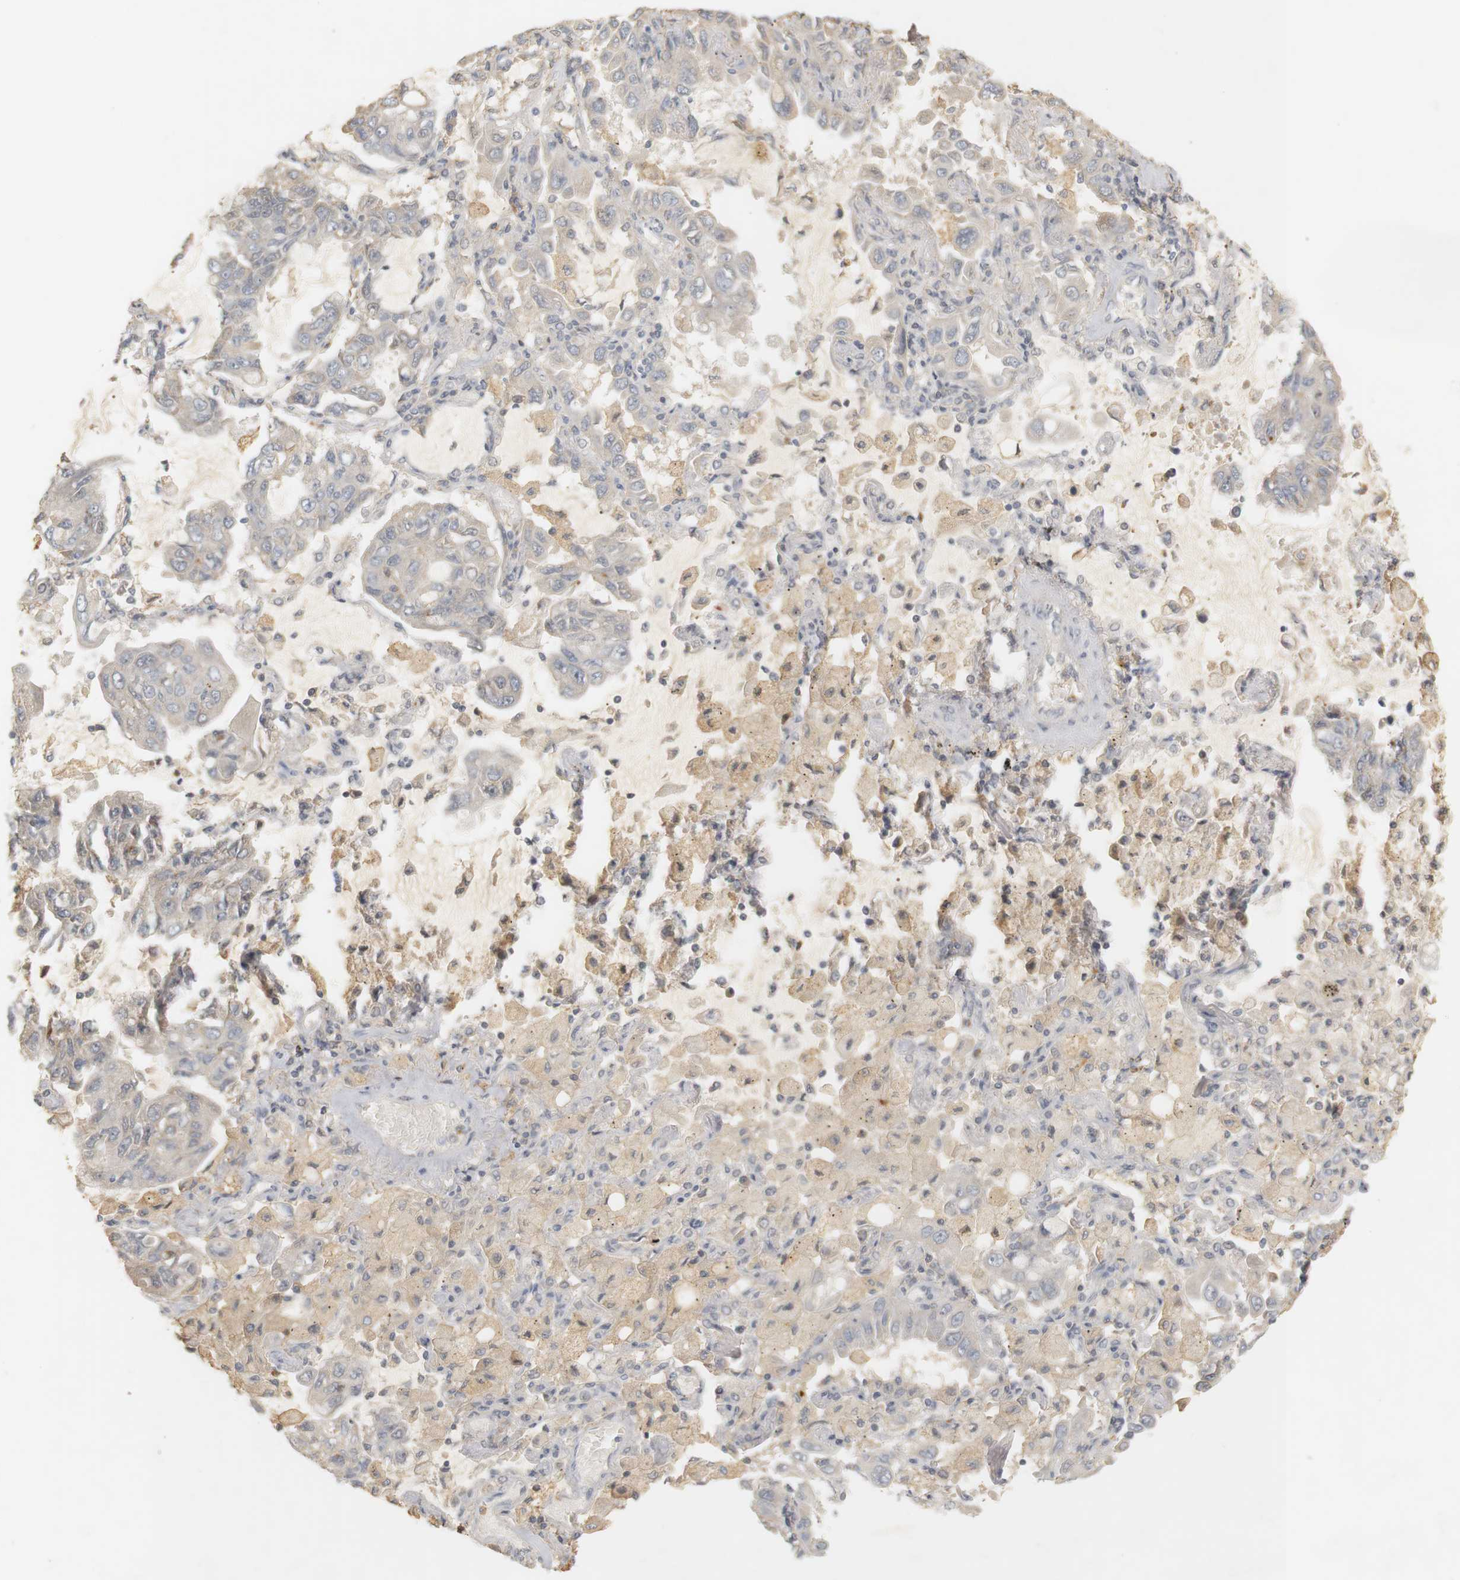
{"staining": {"intensity": "weak", "quantity": "<25%", "location": "cytoplasmic/membranous"}, "tissue": "lung cancer", "cell_type": "Tumor cells", "image_type": "cancer", "snomed": [{"axis": "morphology", "description": "Adenocarcinoma, NOS"}, {"axis": "topography", "description": "Lung"}], "caption": "This is a micrograph of immunohistochemistry staining of lung cancer (adenocarcinoma), which shows no expression in tumor cells.", "gene": "RTN3", "patient": {"sex": "male", "age": 64}}